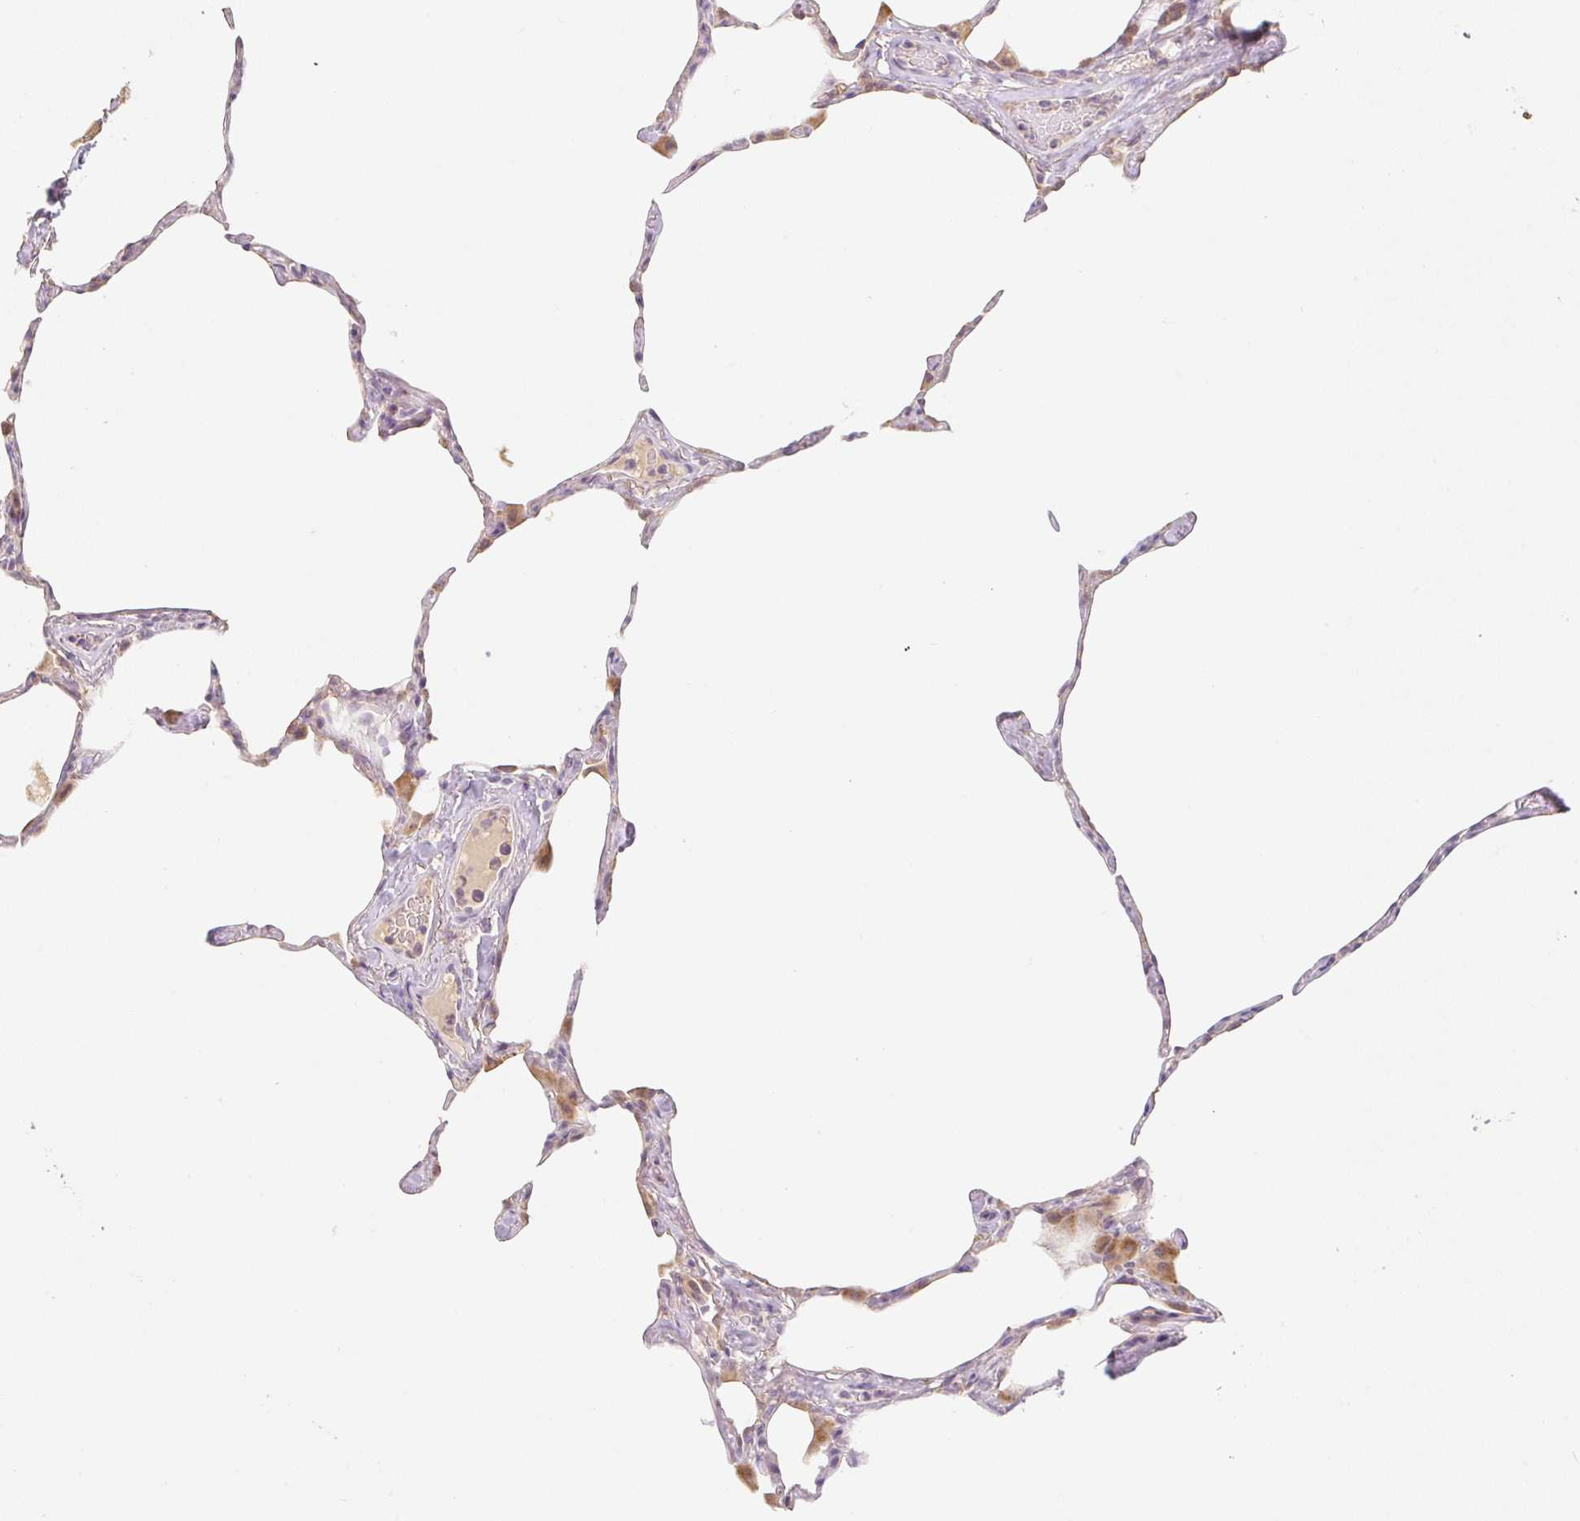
{"staining": {"intensity": "weak", "quantity": "<25%", "location": "nuclear"}, "tissue": "lung", "cell_type": "Alveolar cells", "image_type": "normal", "snomed": [{"axis": "morphology", "description": "Normal tissue, NOS"}, {"axis": "topography", "description": "Lung"}], "caption": "Alveolar cells show no significant positivity in benign lung. Nuclei are stained in blue.", "gene": "MIA2", "patient": {"sex": "male", "age": 65}}